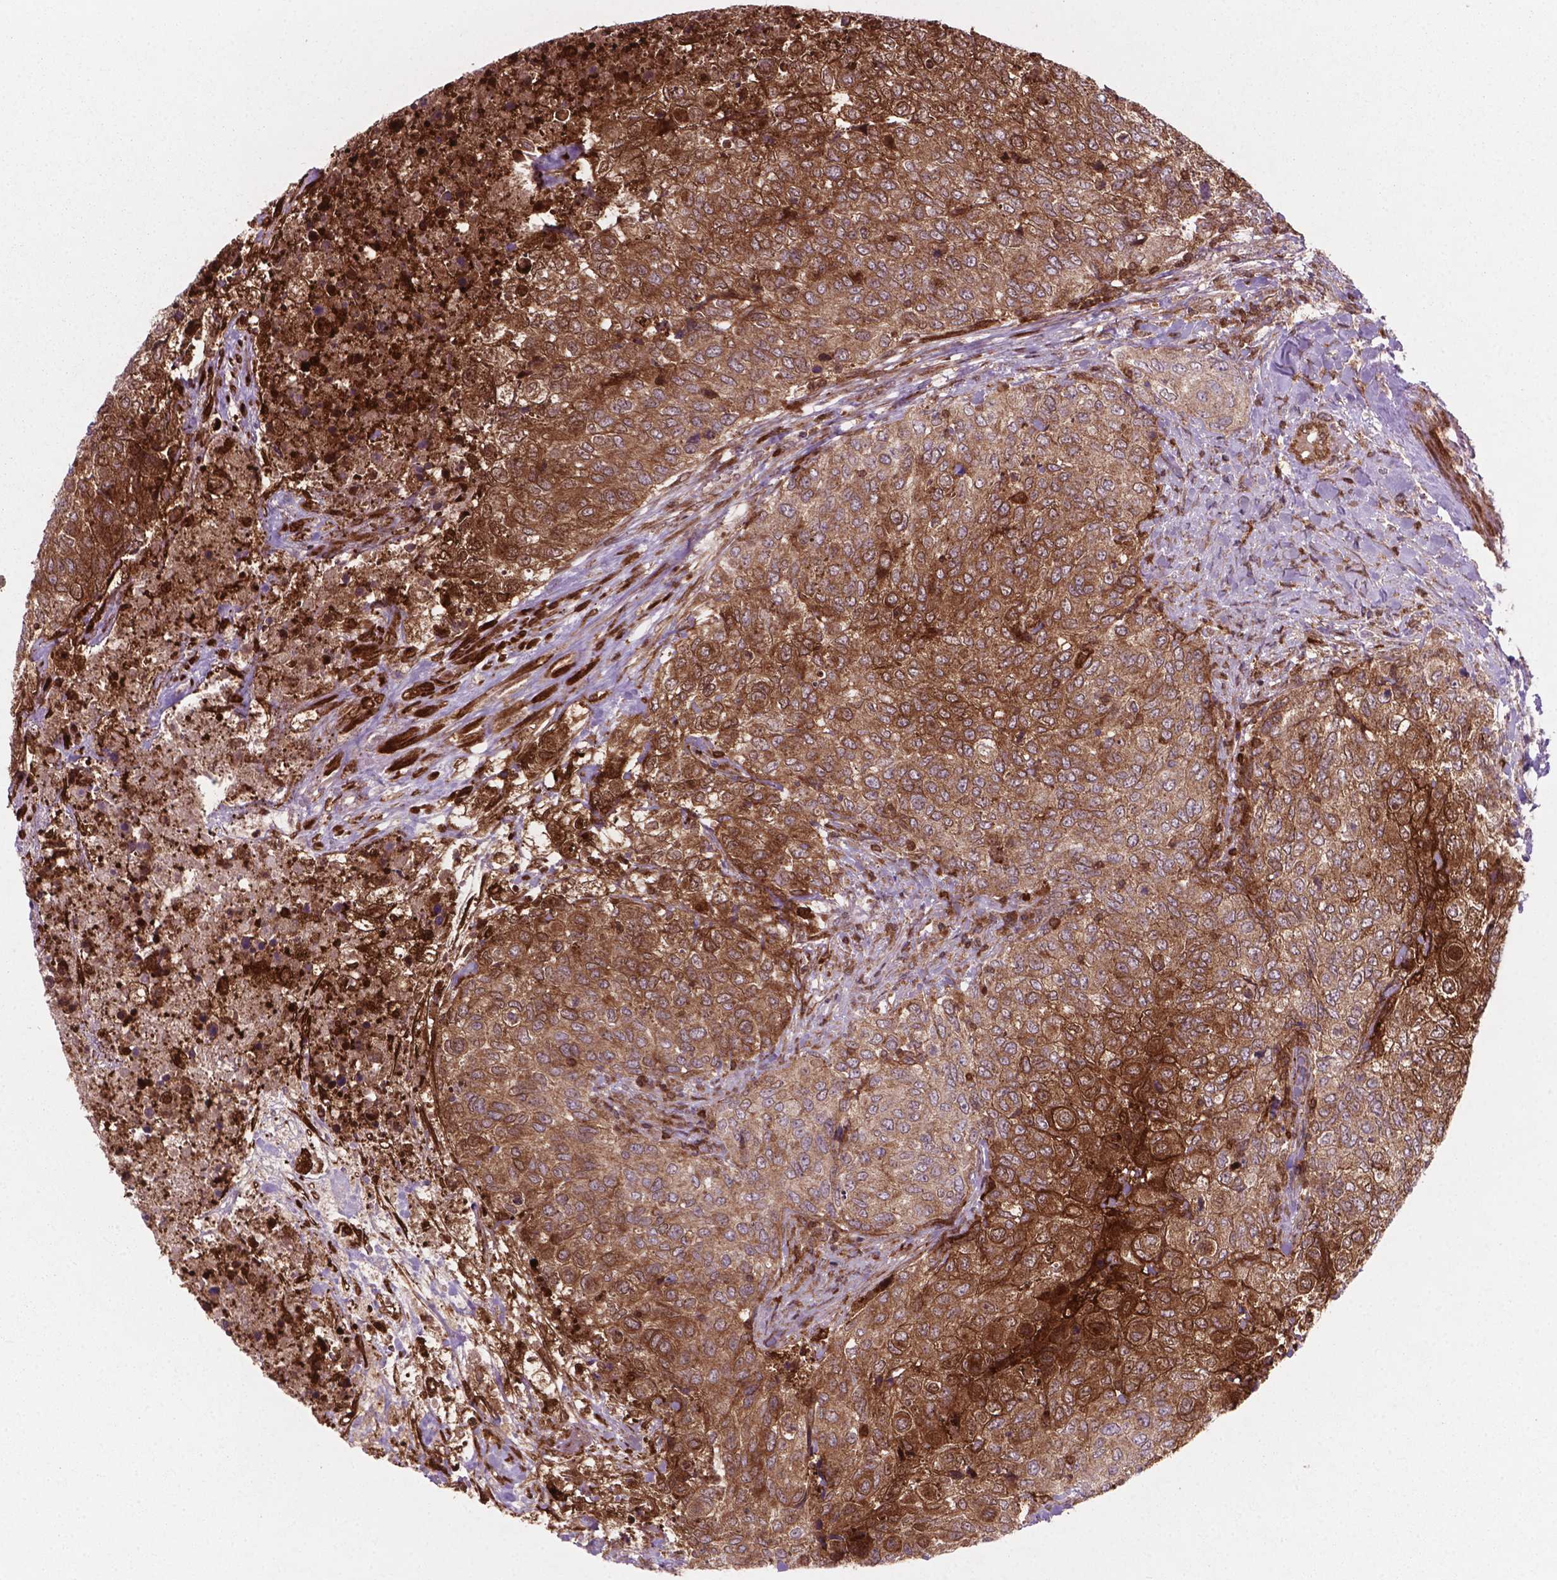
{"staining": {"intensity": "strong", "quantity": ">75%", "location": "cytoplasmic/membranous"}, "tissue": "urothelial cancer", "cell_type": "Tumor cells", "image_type": "cancer", "snomed": [{"axis": "morphology", "description": "Urothelial carcinoma, High grade"}, {"axis": "topography", "description": "Urinary bladder"}], "caption": "High-power microscopy captured an immunohistochemistry micrograph of urothelial carcinoma (high-grade), revealing strong cytoplasmic/membranous staining in about >75% of tumor cells. (DAB (3,3'-diaminobenzidine) IHC, brown staining for protein, blue staining for nuclei).", "gene": "LDHA", "patient": {"sex": "female", "age": 78}}